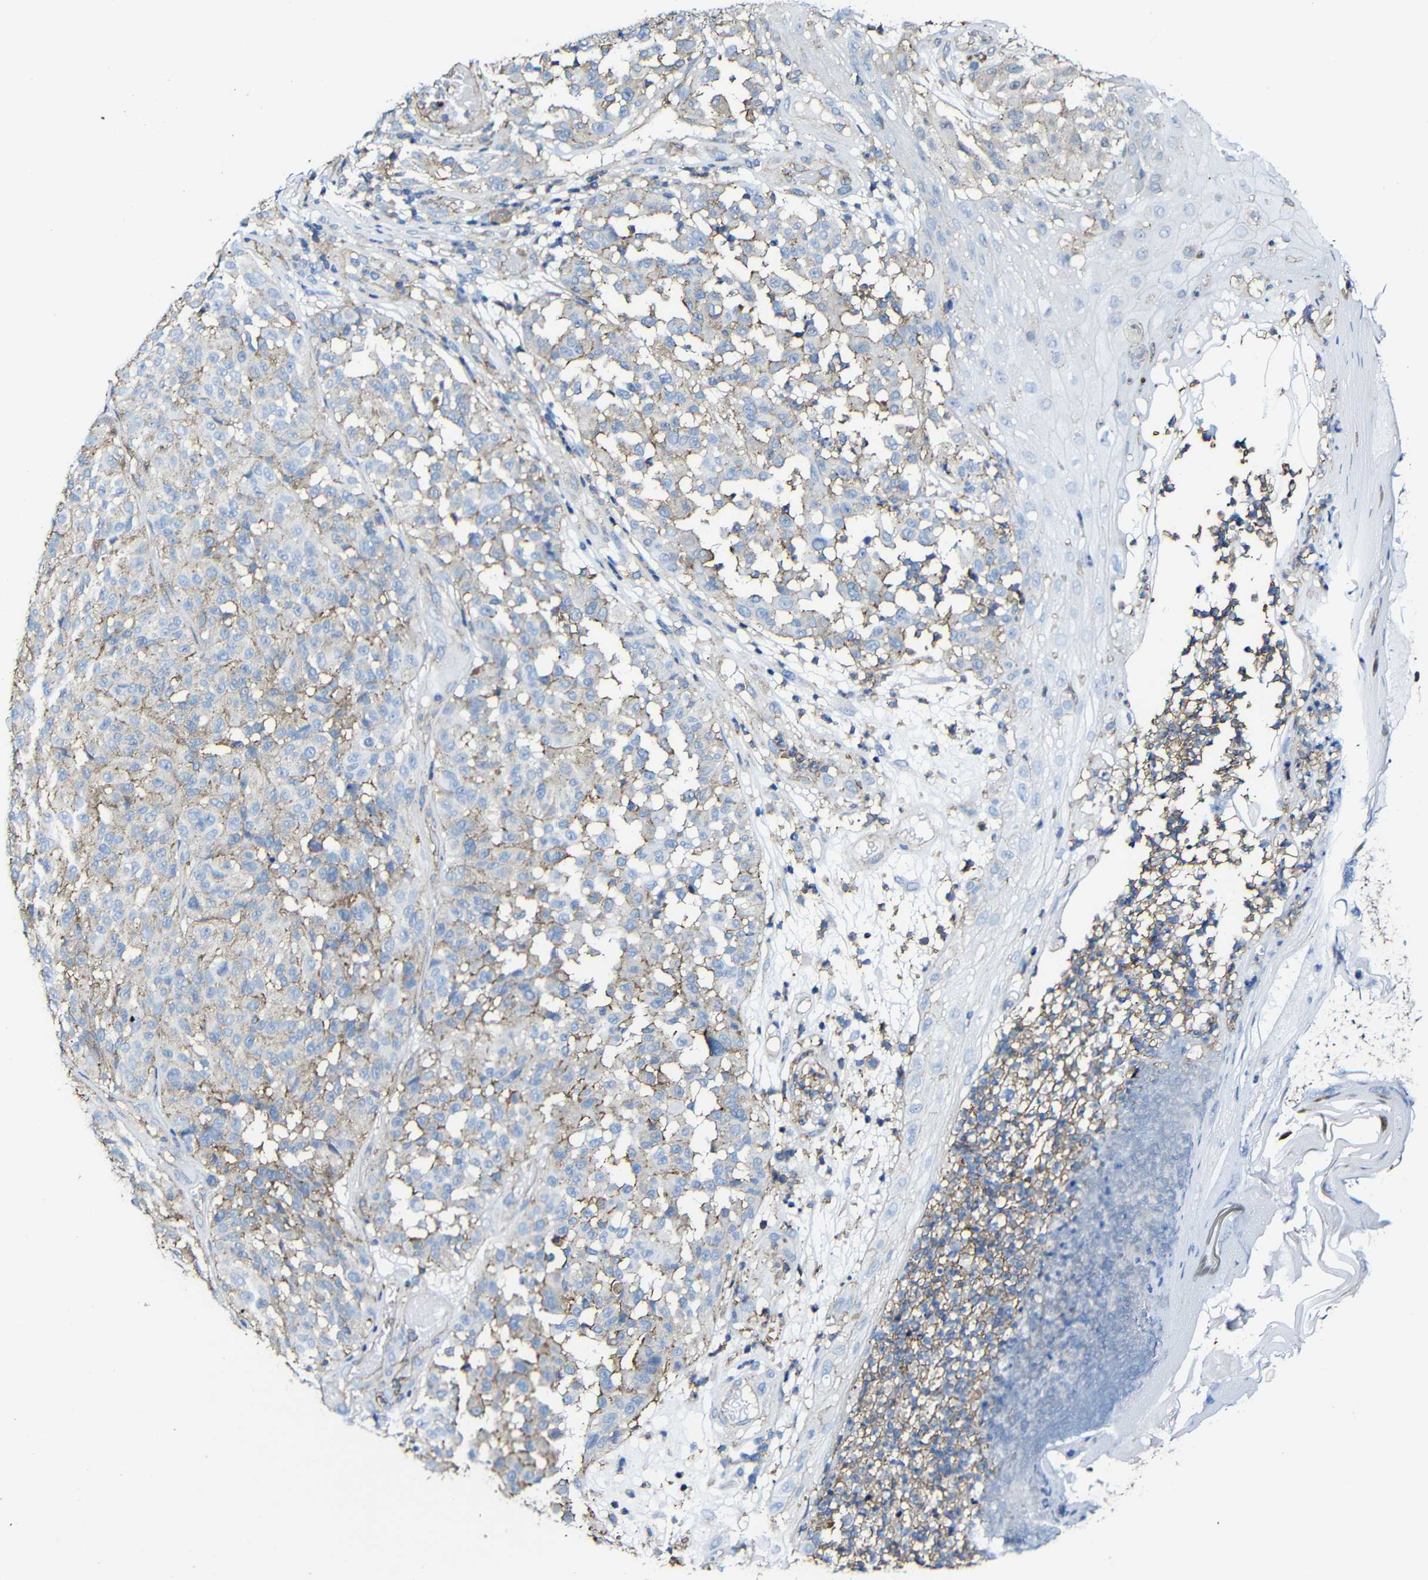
{"staining": {"intensity": "weak", "quantity": "<25%", "location": "cytoplasmic/membranous"}, "tissue": "melanoma", "cell_type": "Tumor cells", "image_type": "cancer", "snomed": [{"axis": "morphology", "description": "Malignant melanoma, NOS"}, {"axis": "topography", "description": "Skin"}], "caption": "There is no significant staining in tumor cells of malignant melanoma.", "gene": "MSN", "patient": {"sex": "female", "age": 46}}